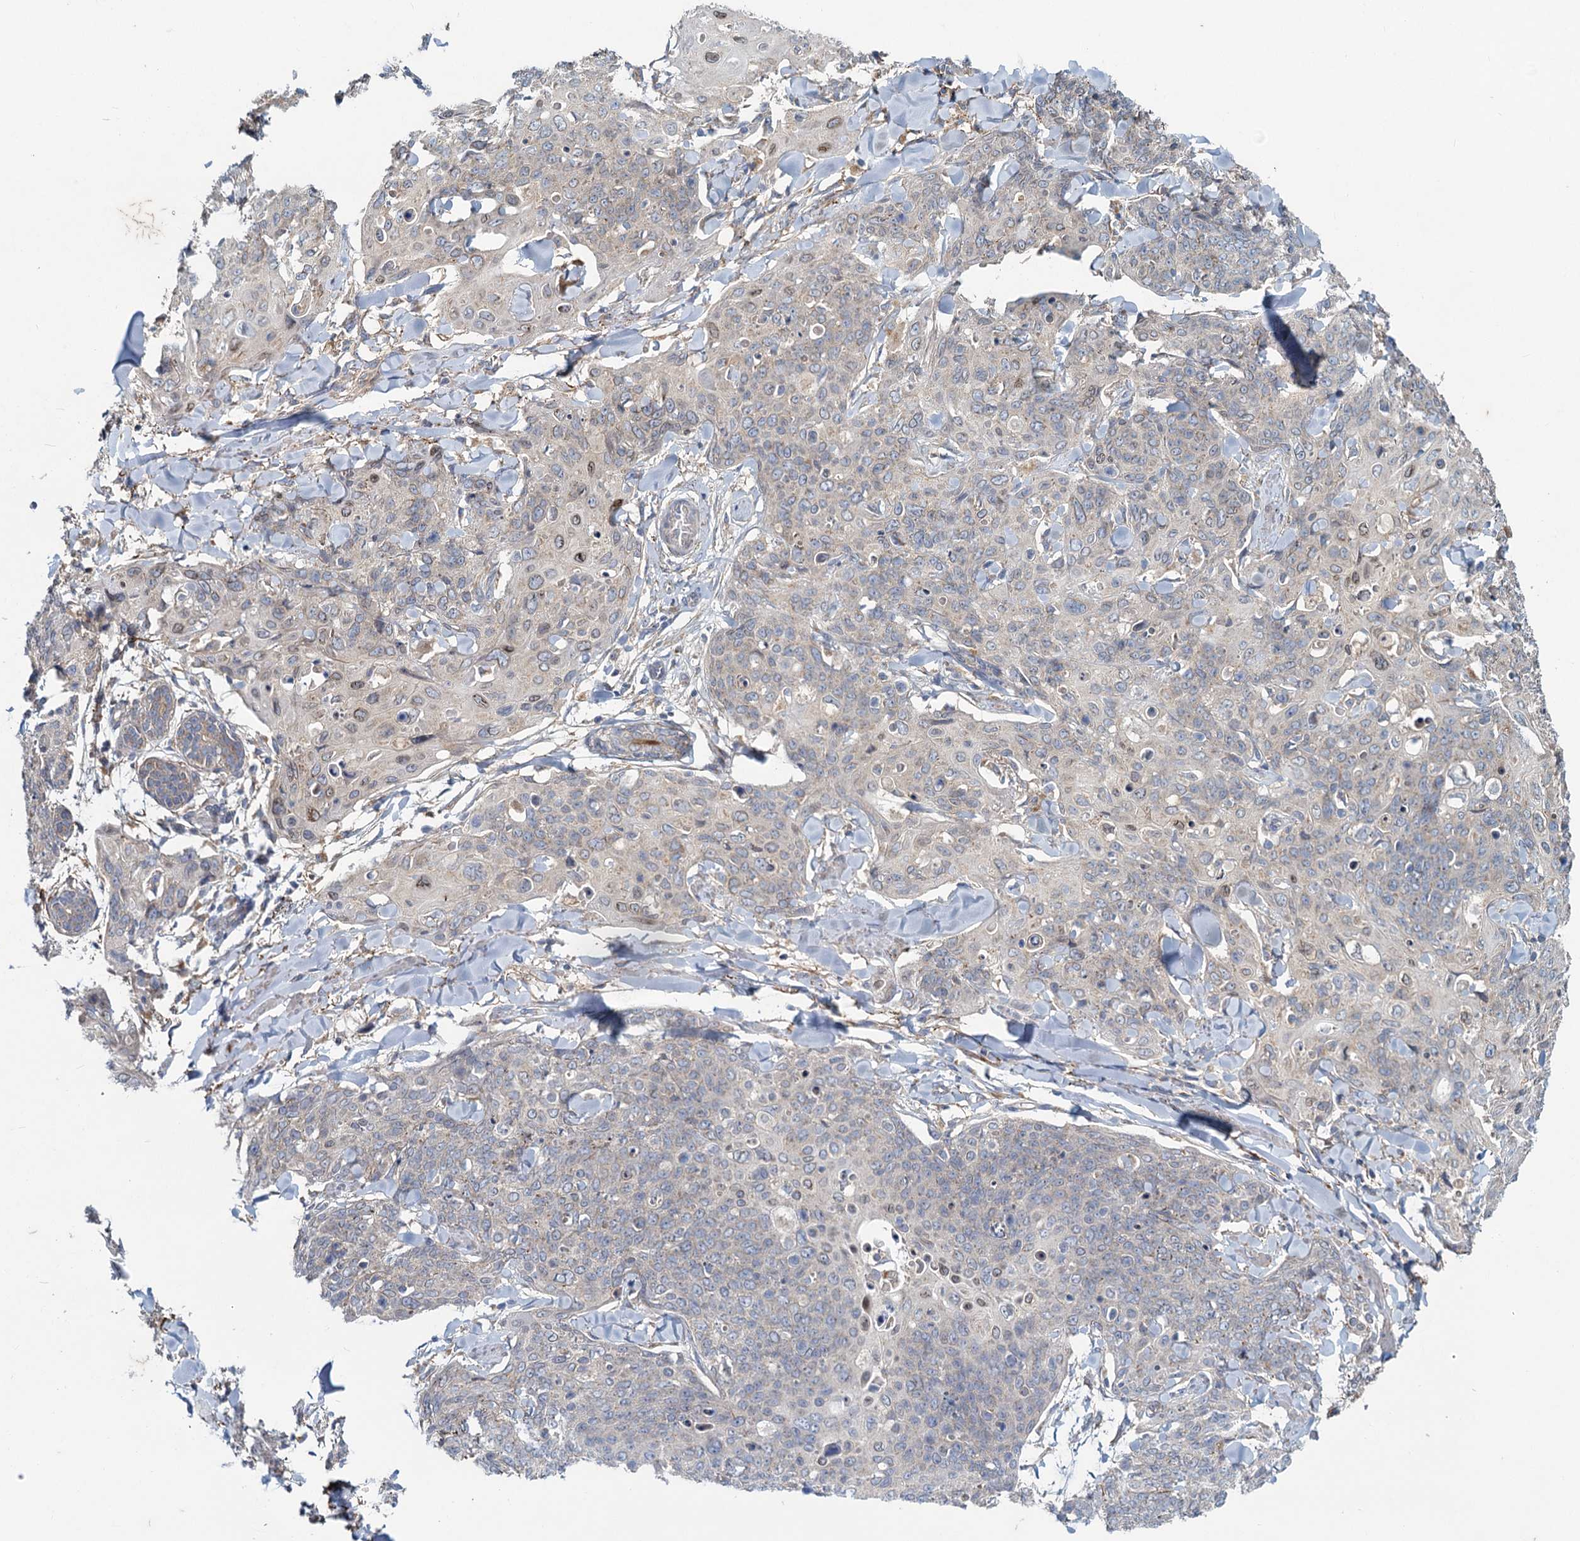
{"staining": {"intensity": "negative", "quantity": "none", "location": "none"}, "tissue": "skin cancer", "cell_type": "Tumor cells", "image_type": "cancer", "snomed": [{"axis": "morphology", "description": "Squamous cell carcinoma, NOS"}, {"axis": "topography", "description": "Skin"}, {"axis": "topography", "description": "Vulva"}], "caption": "A photomicrograph of skin squamous cell carcinoma stained for a protein exhibits no brown staining in tumor cells. (DAB (3,3'-diaminobenzidine) IHC, high magnification).", "gene": "ADCY2", "patient": {"sex": "female", "age": 85}}